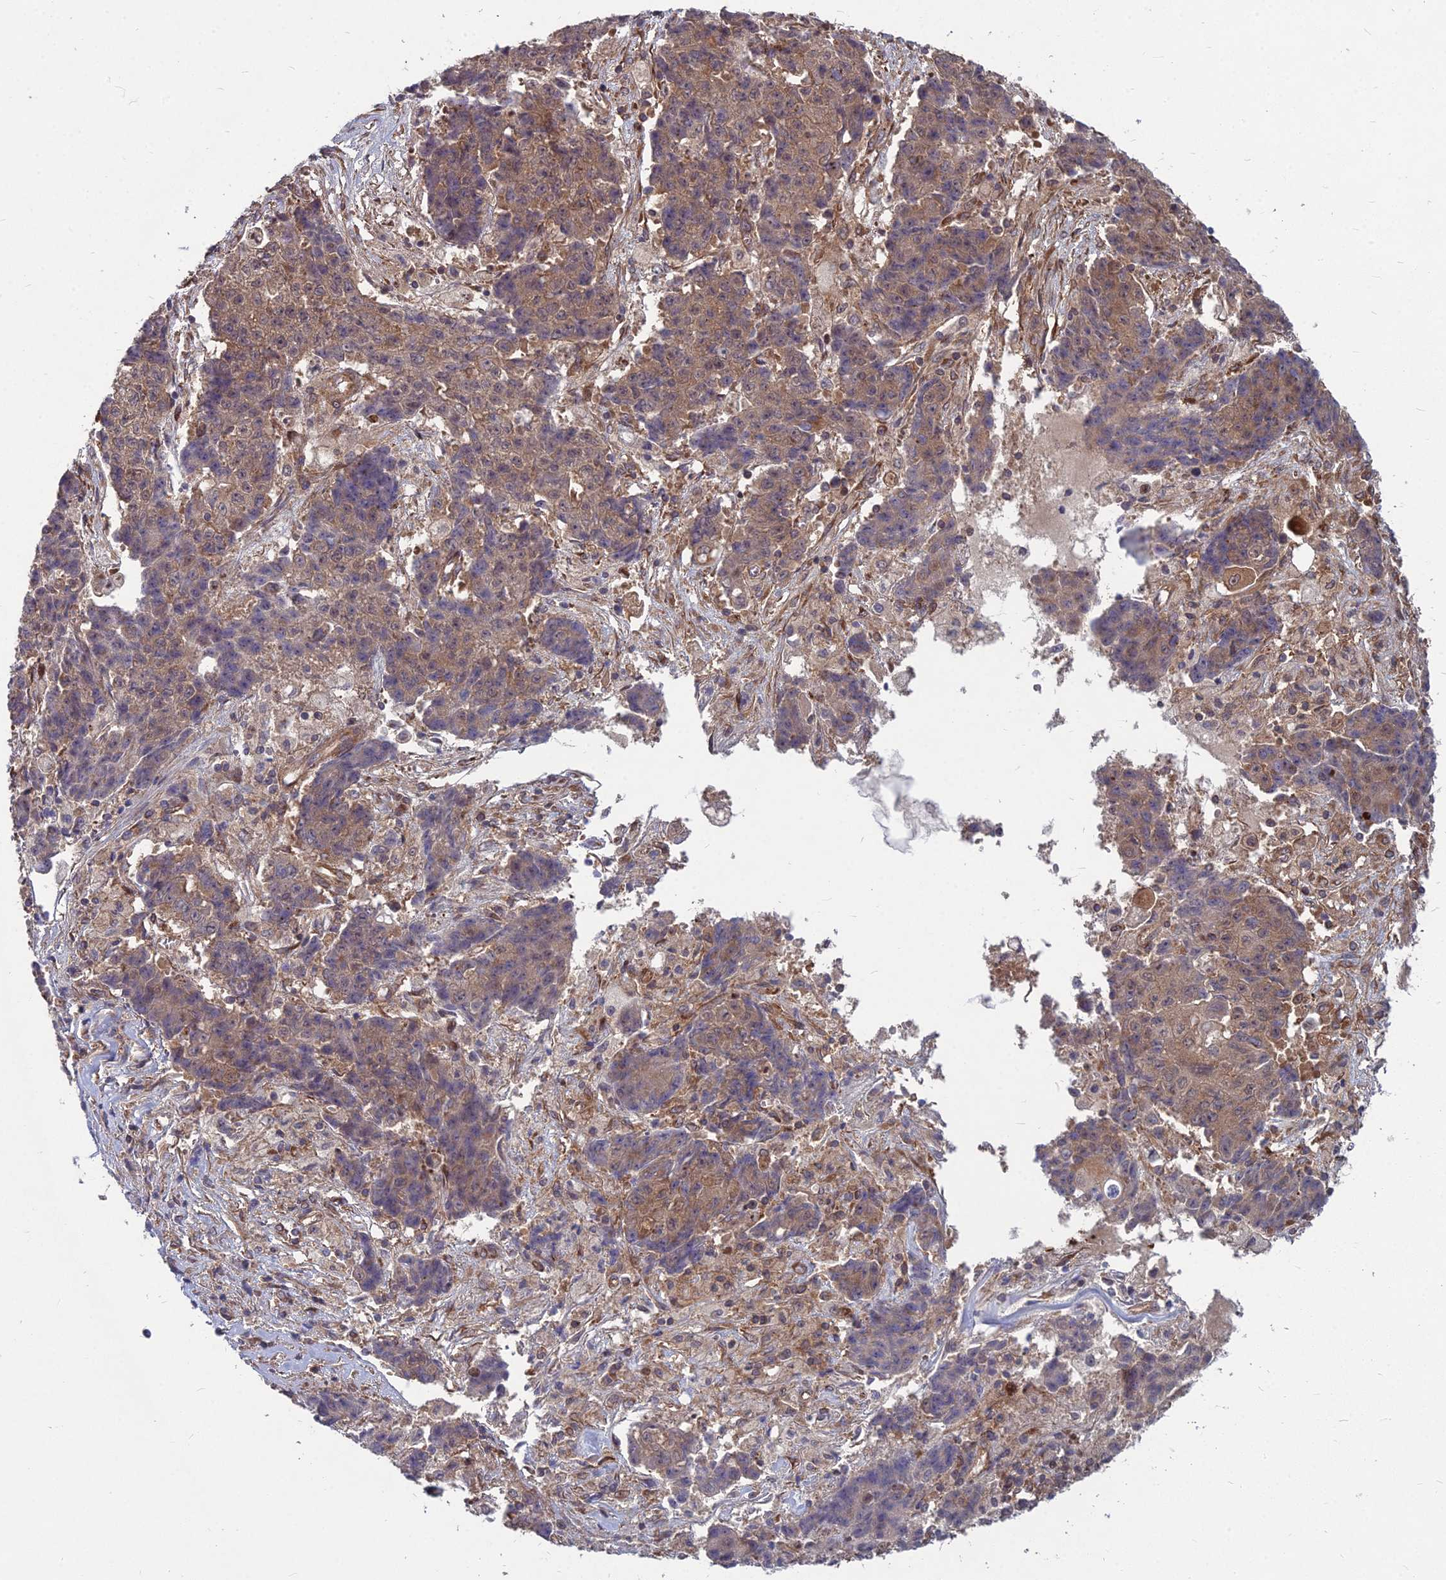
{"staining": {"intensity": "weak", "quantity": "25%-75%", "location": "cytoplasmic/membranous"}, "tissue": "ovarian cancer", "cell_type": "Tumor cells", "image_type": "cancer", "snomed": [{"axis": "morphology", "description": "Carcinoma, endometroid"}, {"axis": "topography", "description": "Ovary"}], "caption": "The photomicrograph exhibits staining of ovarian cancer (endometroid carcinoma), revealing weak cytoplasmic/membranous protein staining (brown color) within tumor cells.", "gene": "MFSD8", "patient": {"sex": "female", "age": 42}}